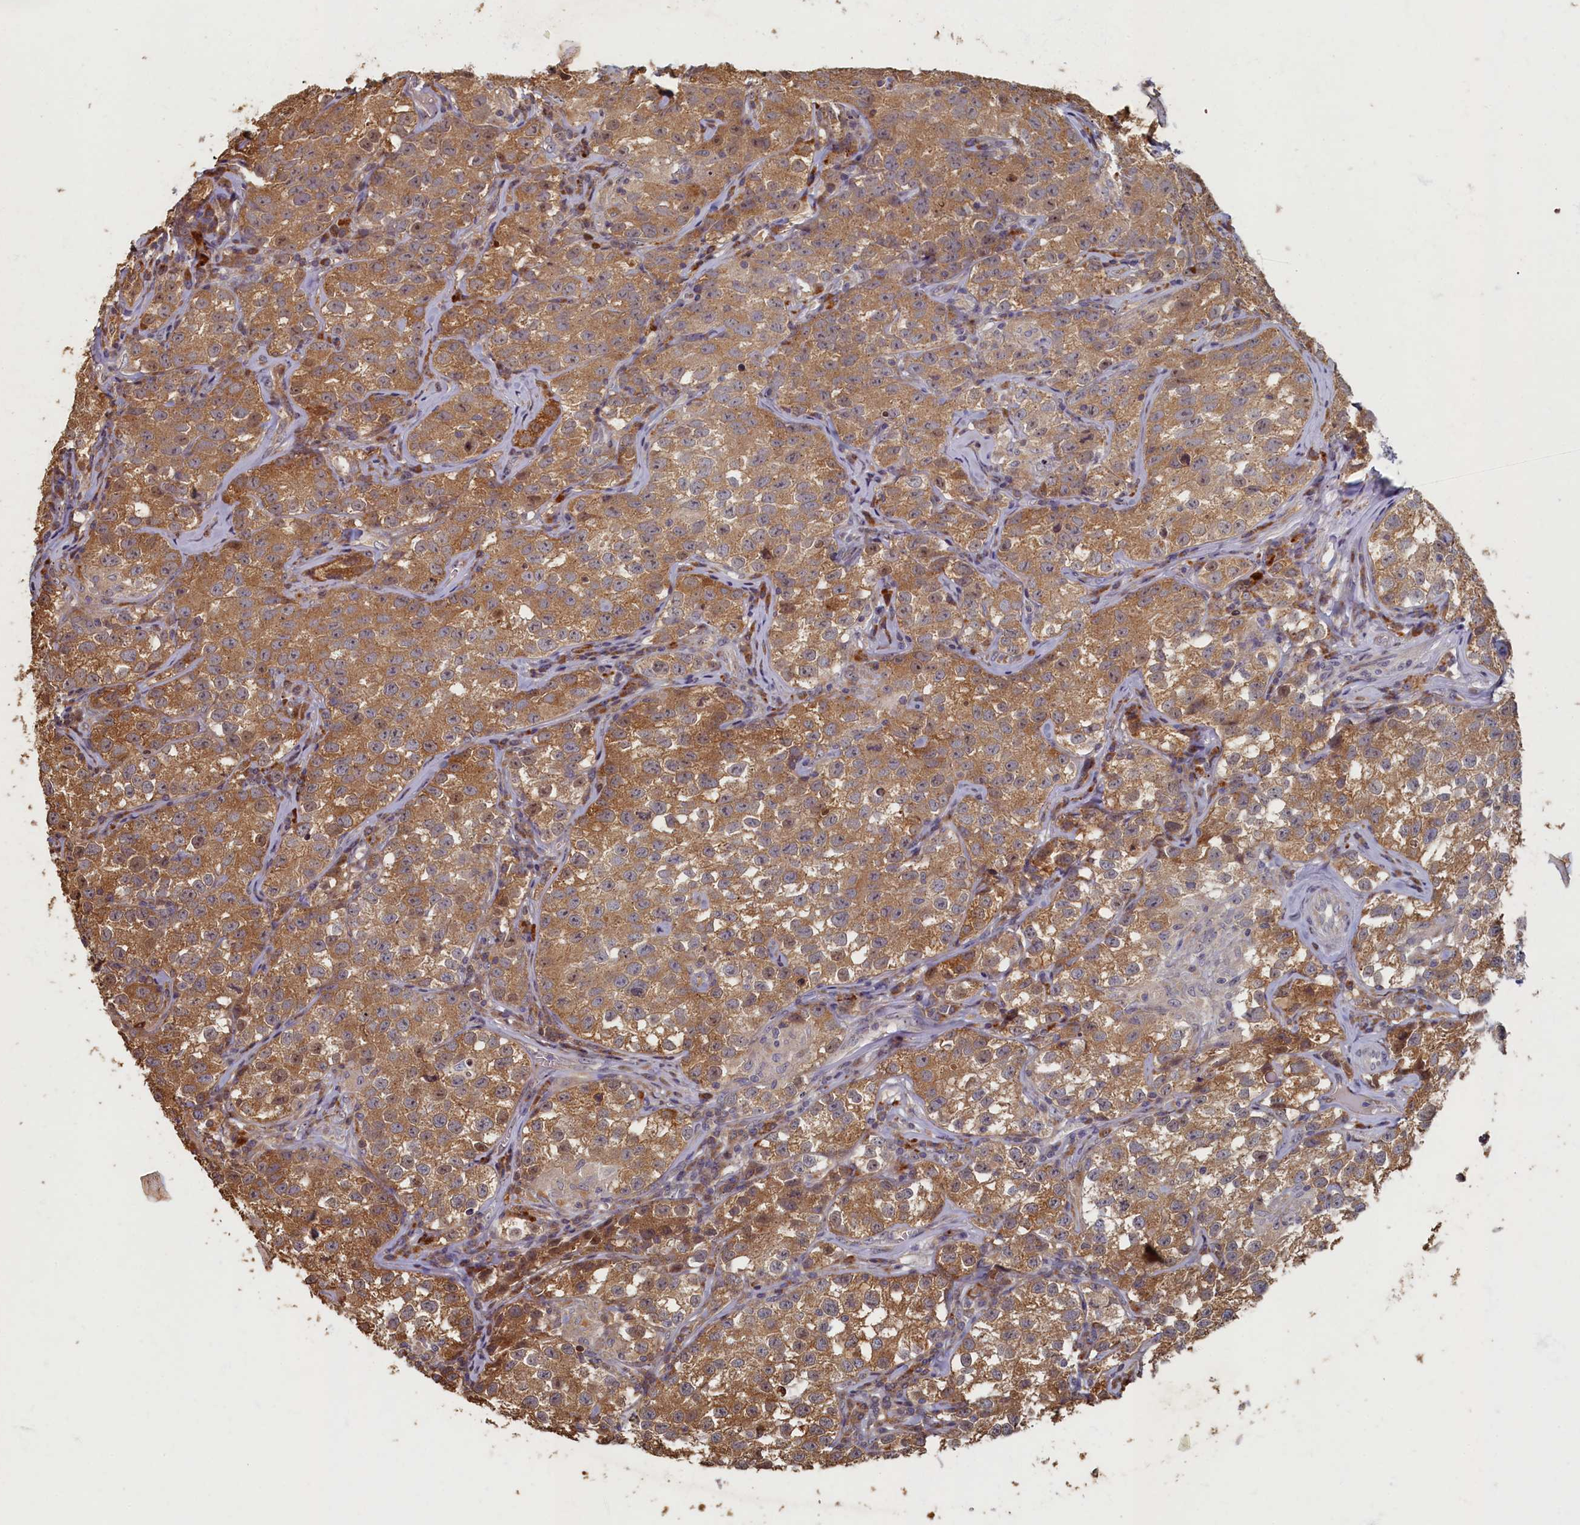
{"staining": {"intensity": "moderate", "quantity": ">75%", "location": "cytoplasmic/membranous"}, "tissue": "testis cancer", "cell_type": "Tumor cells", "image_type": "cancer", "snomed": [{"axis": "morphology", "description": "Seminoma, NOS"}, {"axis": "morphology", "description": "Carcinoma, Embryonal, NOS"}, {"axis": "topography", "description": "Testis"}], "caption": "A medium amount of moderate cytoplasmic/membranous positivity is appreciated in approximately >75% of tumor cells in embryonal carcinoma (testis) tissue.", "gene": "HUNK", "patient": {"sex": "male", "age": 43}}